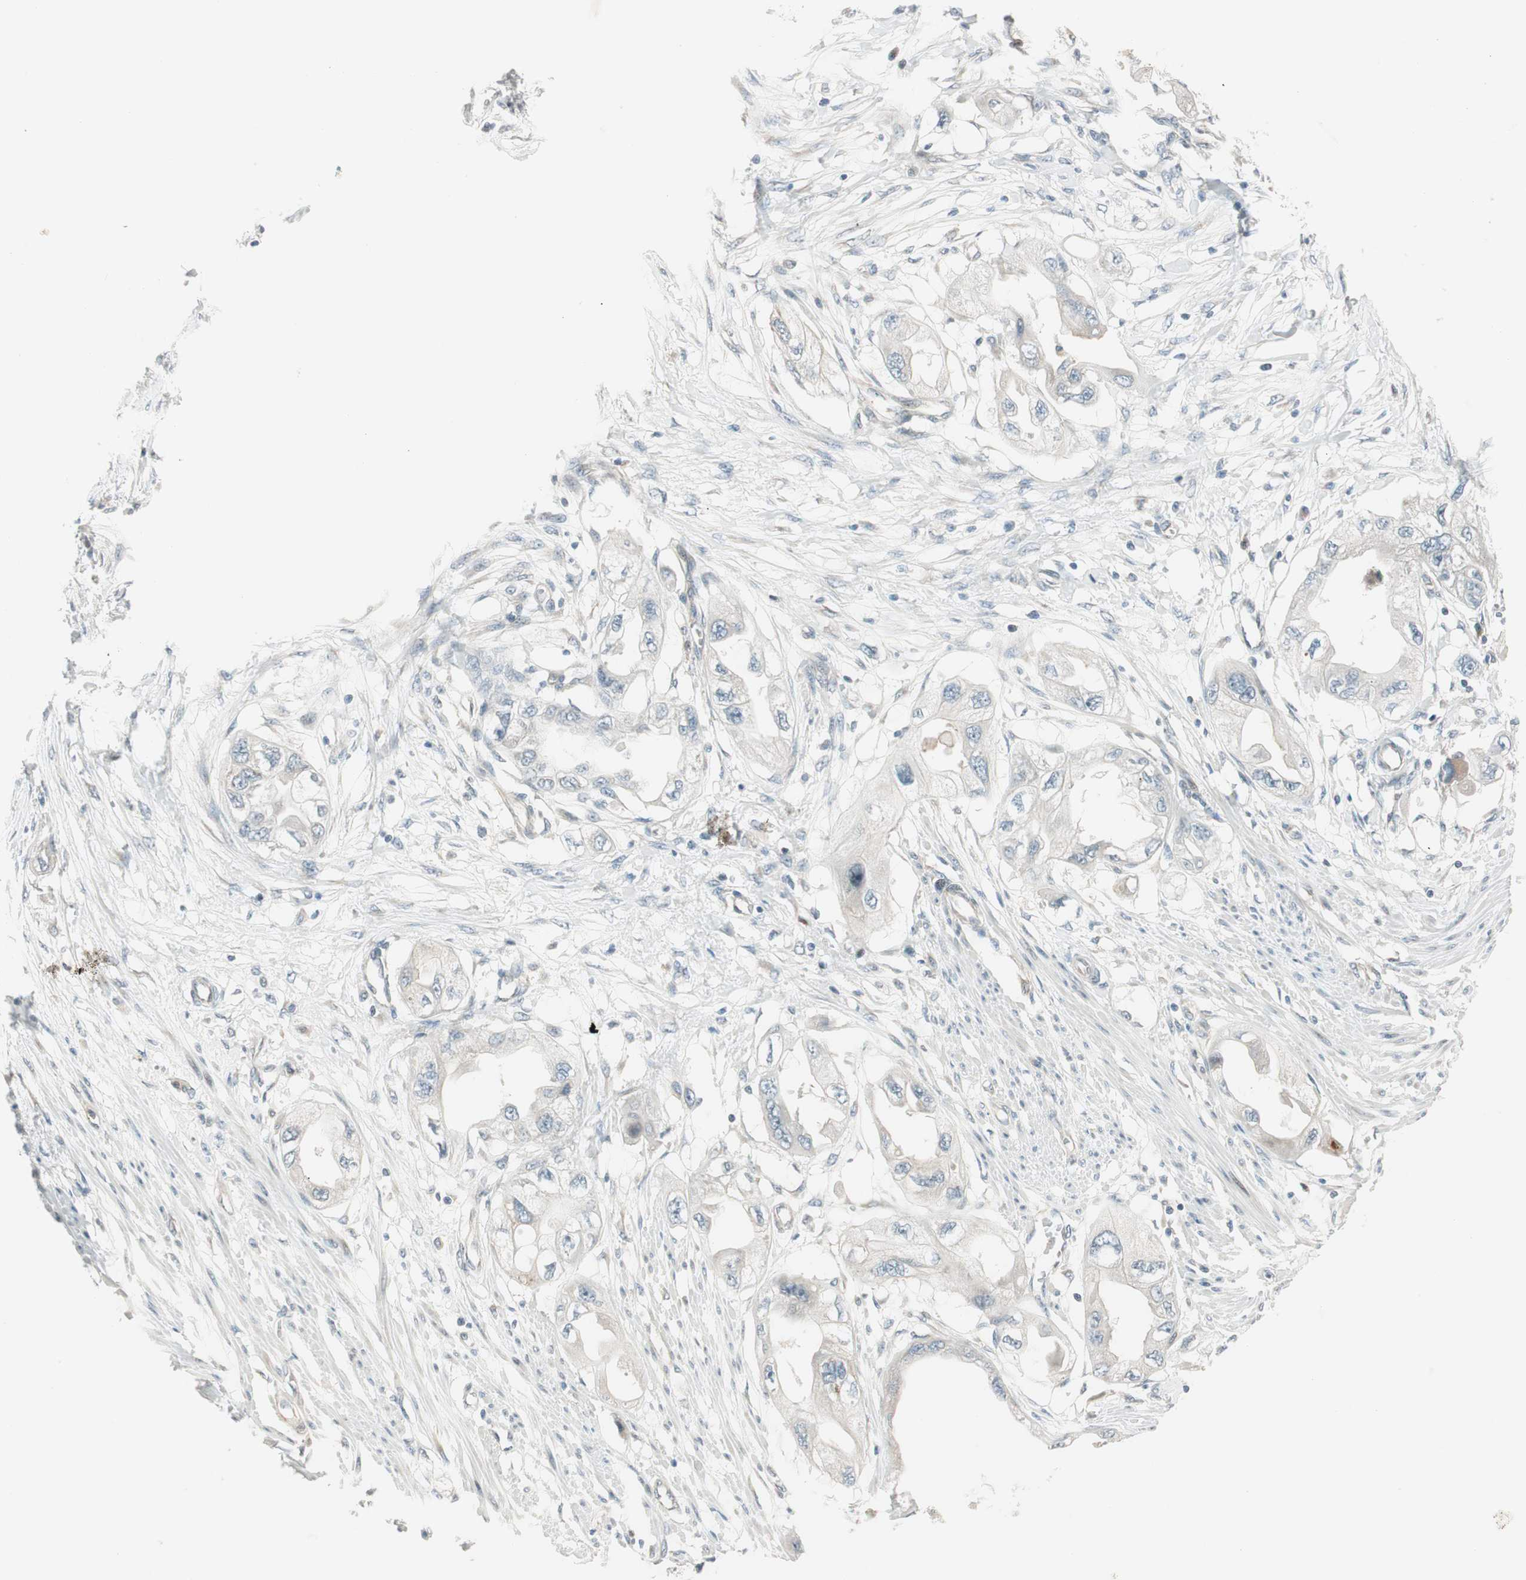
{"staining": {"intensity": "negative", "quantity": "none", "location": "none"}, "tissue": "endometrial cancer", "cell_type": "Tumor cells", "image_type": "cancer", "snomed": [{"axis": "morphology", "description": "Adenocarcinoma, NOS"}, {"axis": "topography", "description": "Endometrium"}], "caption": "This is an immunohistochemistry (IHC) photomicrograph of human endometrial adenocarcinoma. There is no positivity in tumor cells.", "gene": "CGRRF1", "patient": {"sex": "female", "age": 67}}